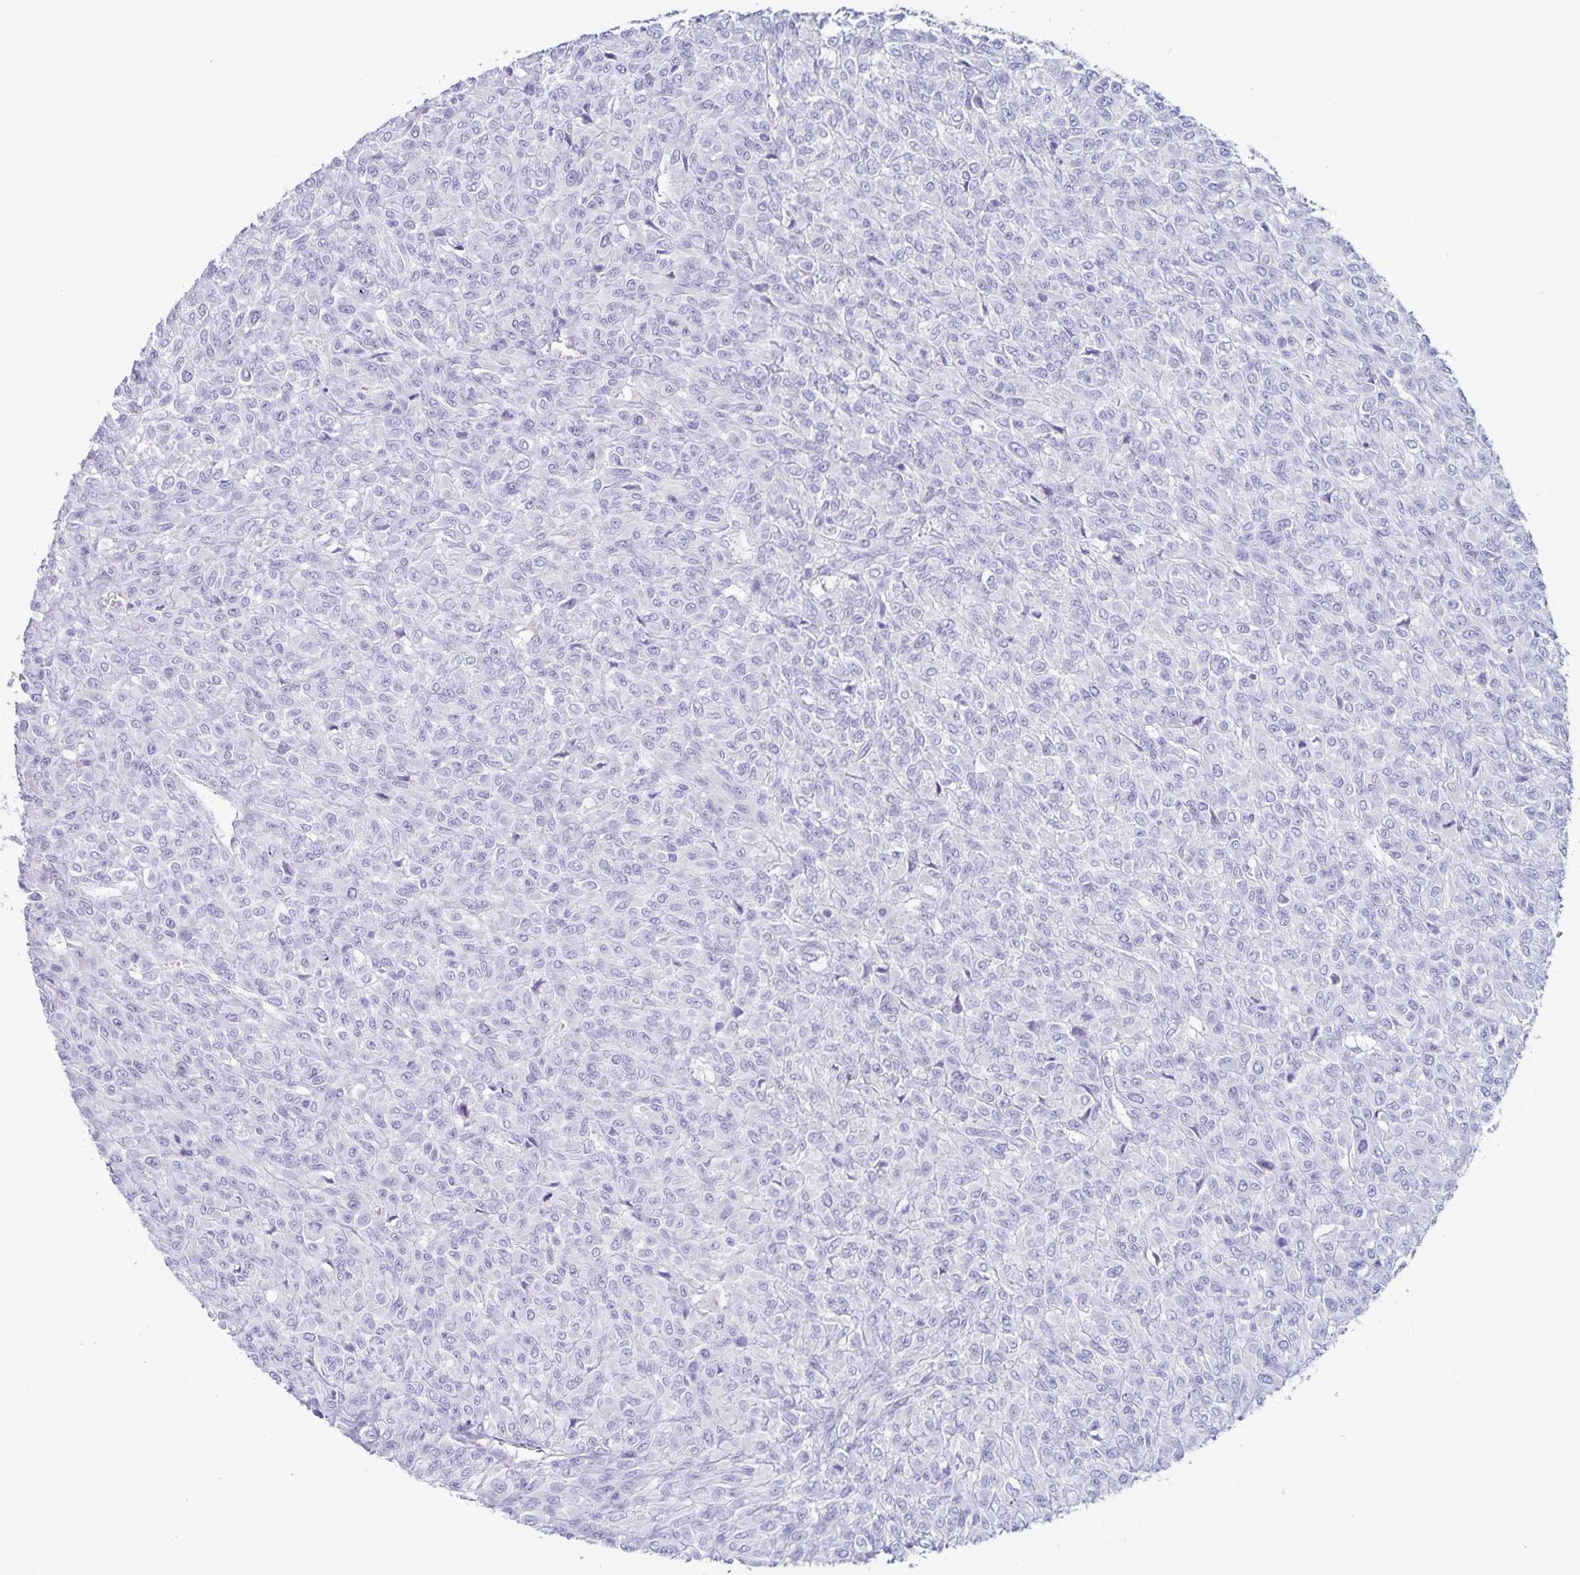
{"staining": {"intensity": "negative", "quantity": "none", "location": "none"}, "tissue": "renal cancer", "cell_type": "Tumor cells", "image_type": "cancer", "snomed": [{"axis": "morphology", "description": "Adenocarcinoma, NOS"}, {"axis": "topography", "description": "Kidney"}], "caption": "This is a micrograph of immunohistochemistry (IHC) staining of adenocarcinoma (renal), which shows no positivity in tumor cells.", "gene": "RPL36A", "patient": {"sex": "male", "age": 58}}